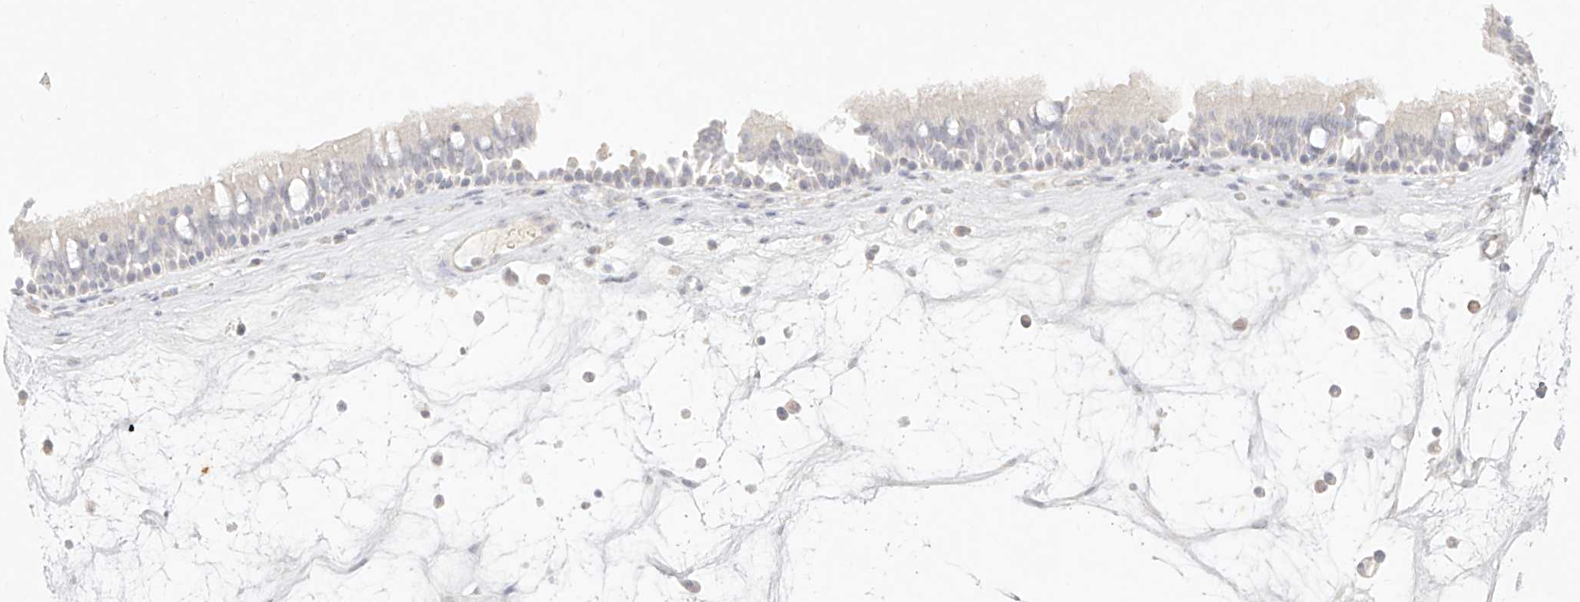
{"staining": {"intensity": "negative", "quantity": "none", "location": "none"}, "tissue": "nasopharynx", "cell_type": "Respiratory epithelial cells", "image_type": "normal", "snomed": [{"axis": "morphology", "description": "Normal tissue, NOS"}, {"axis": "morphology", "description": "Inflammation, NOS"}, {"axis": "morphology", "description": "Malignant melanoma, Metastatic site"}, {"axis": "topography", "description": "Nasopharynx"}], "caption": "IHC histopathology image of normal human nasopharynx stained for a protein (brown), which reveals no staining in respiratory epithelial cells. (Brightfield microscopy of DAB immunohistochemistry at high magnification).", "gene": "TGM4", "patient": {"sex": "male", "age": 70}}